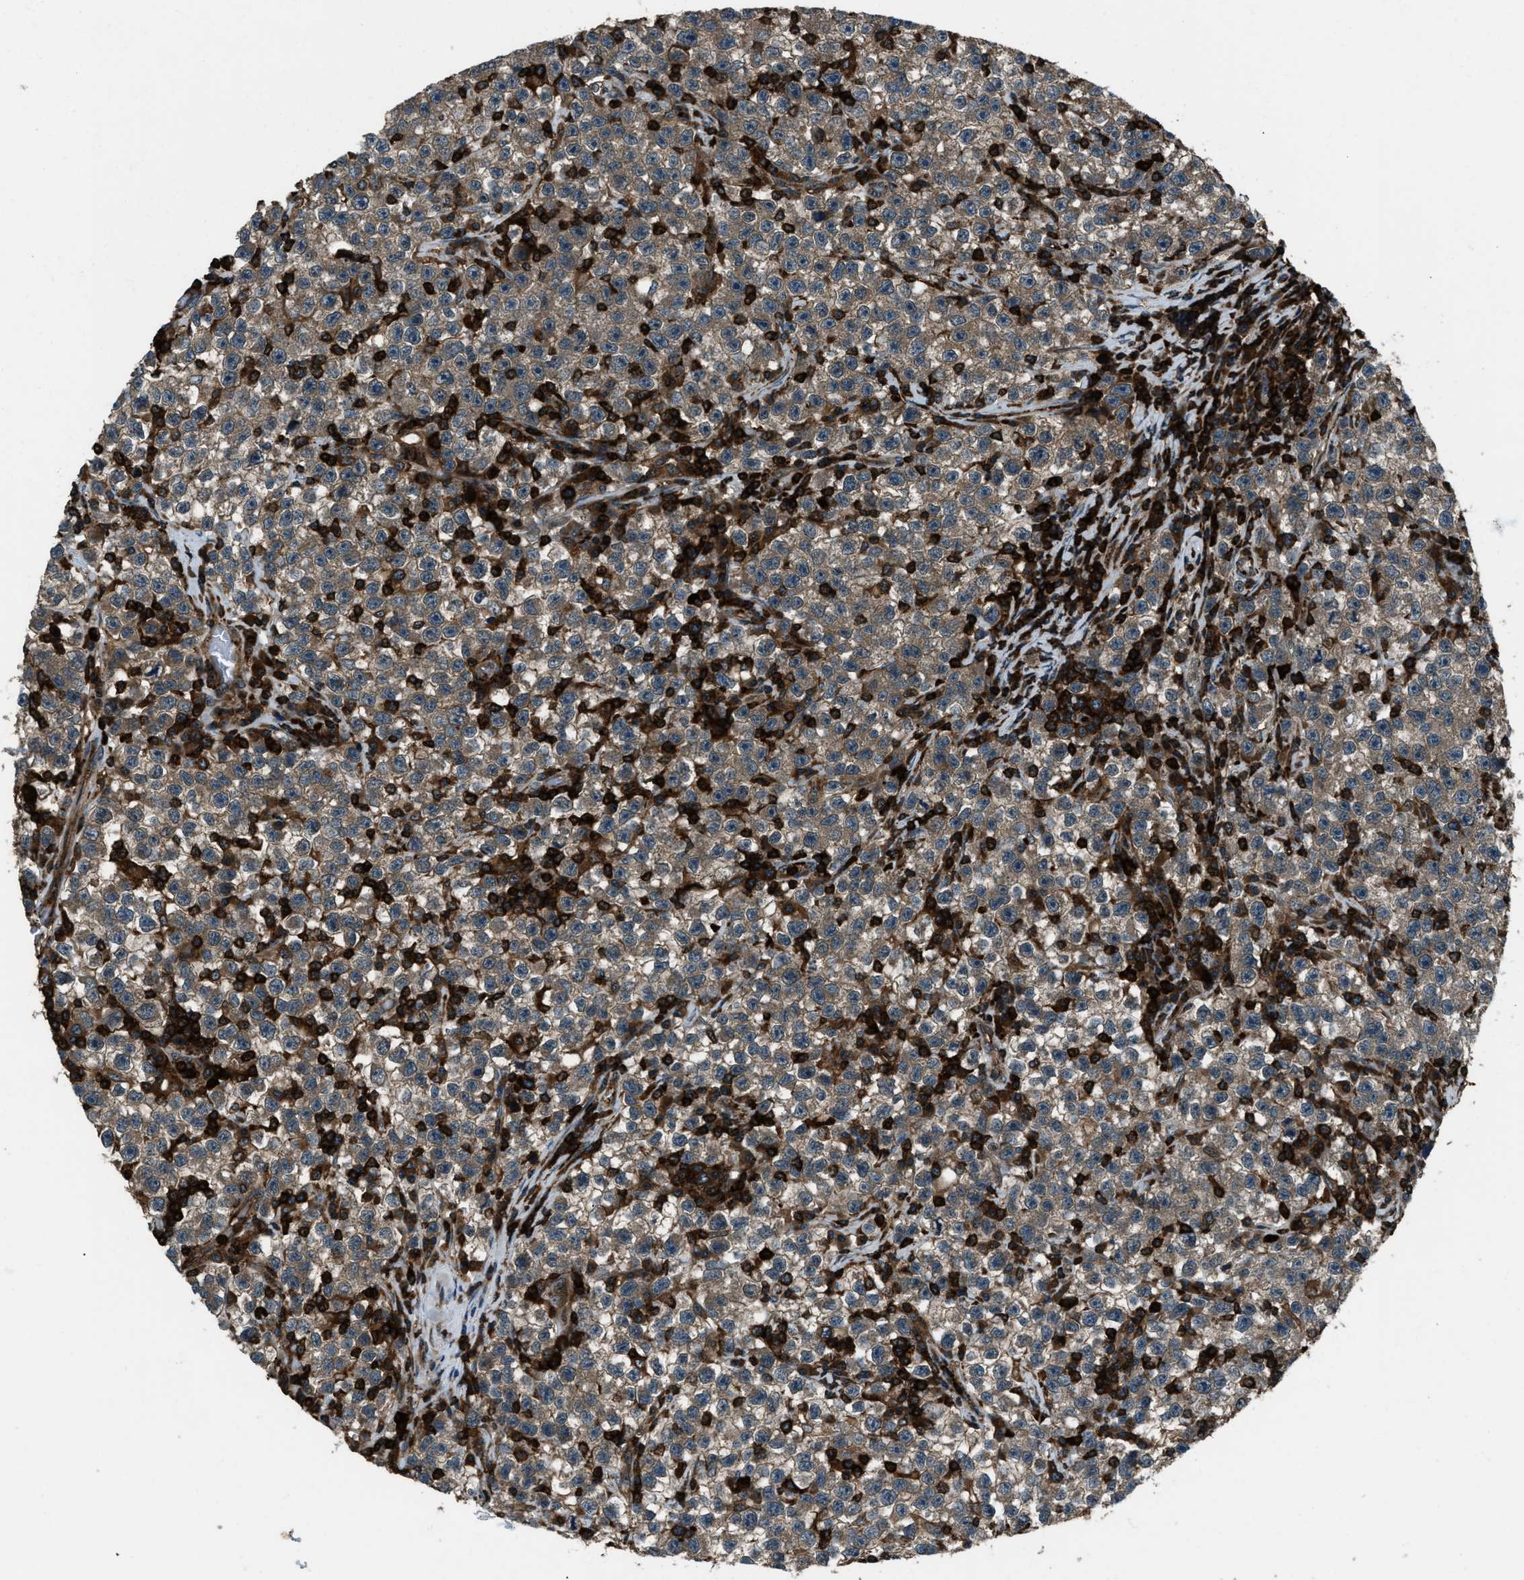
{"staining": {"intensity": "moderate", "quantity": ">75%", "location": "cytoplasmic/membranous"}, "tissue": "testis cancer", "cell_type": "Tumor cells", "image_type": "cancer", "snomed": [{"axis": "morphology", "description": "Seminoma, NOS"}, {"axis": "topography", "description": "Testis"}], "caption": "An immunohistochemistry histopathology image of neoplastic tissue is shown. Protein staining in brown shows moderate cytoplasmic/membranous positivity in testis seminoma within tumor cells. (Stains: DAB in brown, nuclei in blue, Microscopy: brightfield microscopy at high magnification).", "gene": "SNX30", "patient": {"sex": "male", "age": 22}}